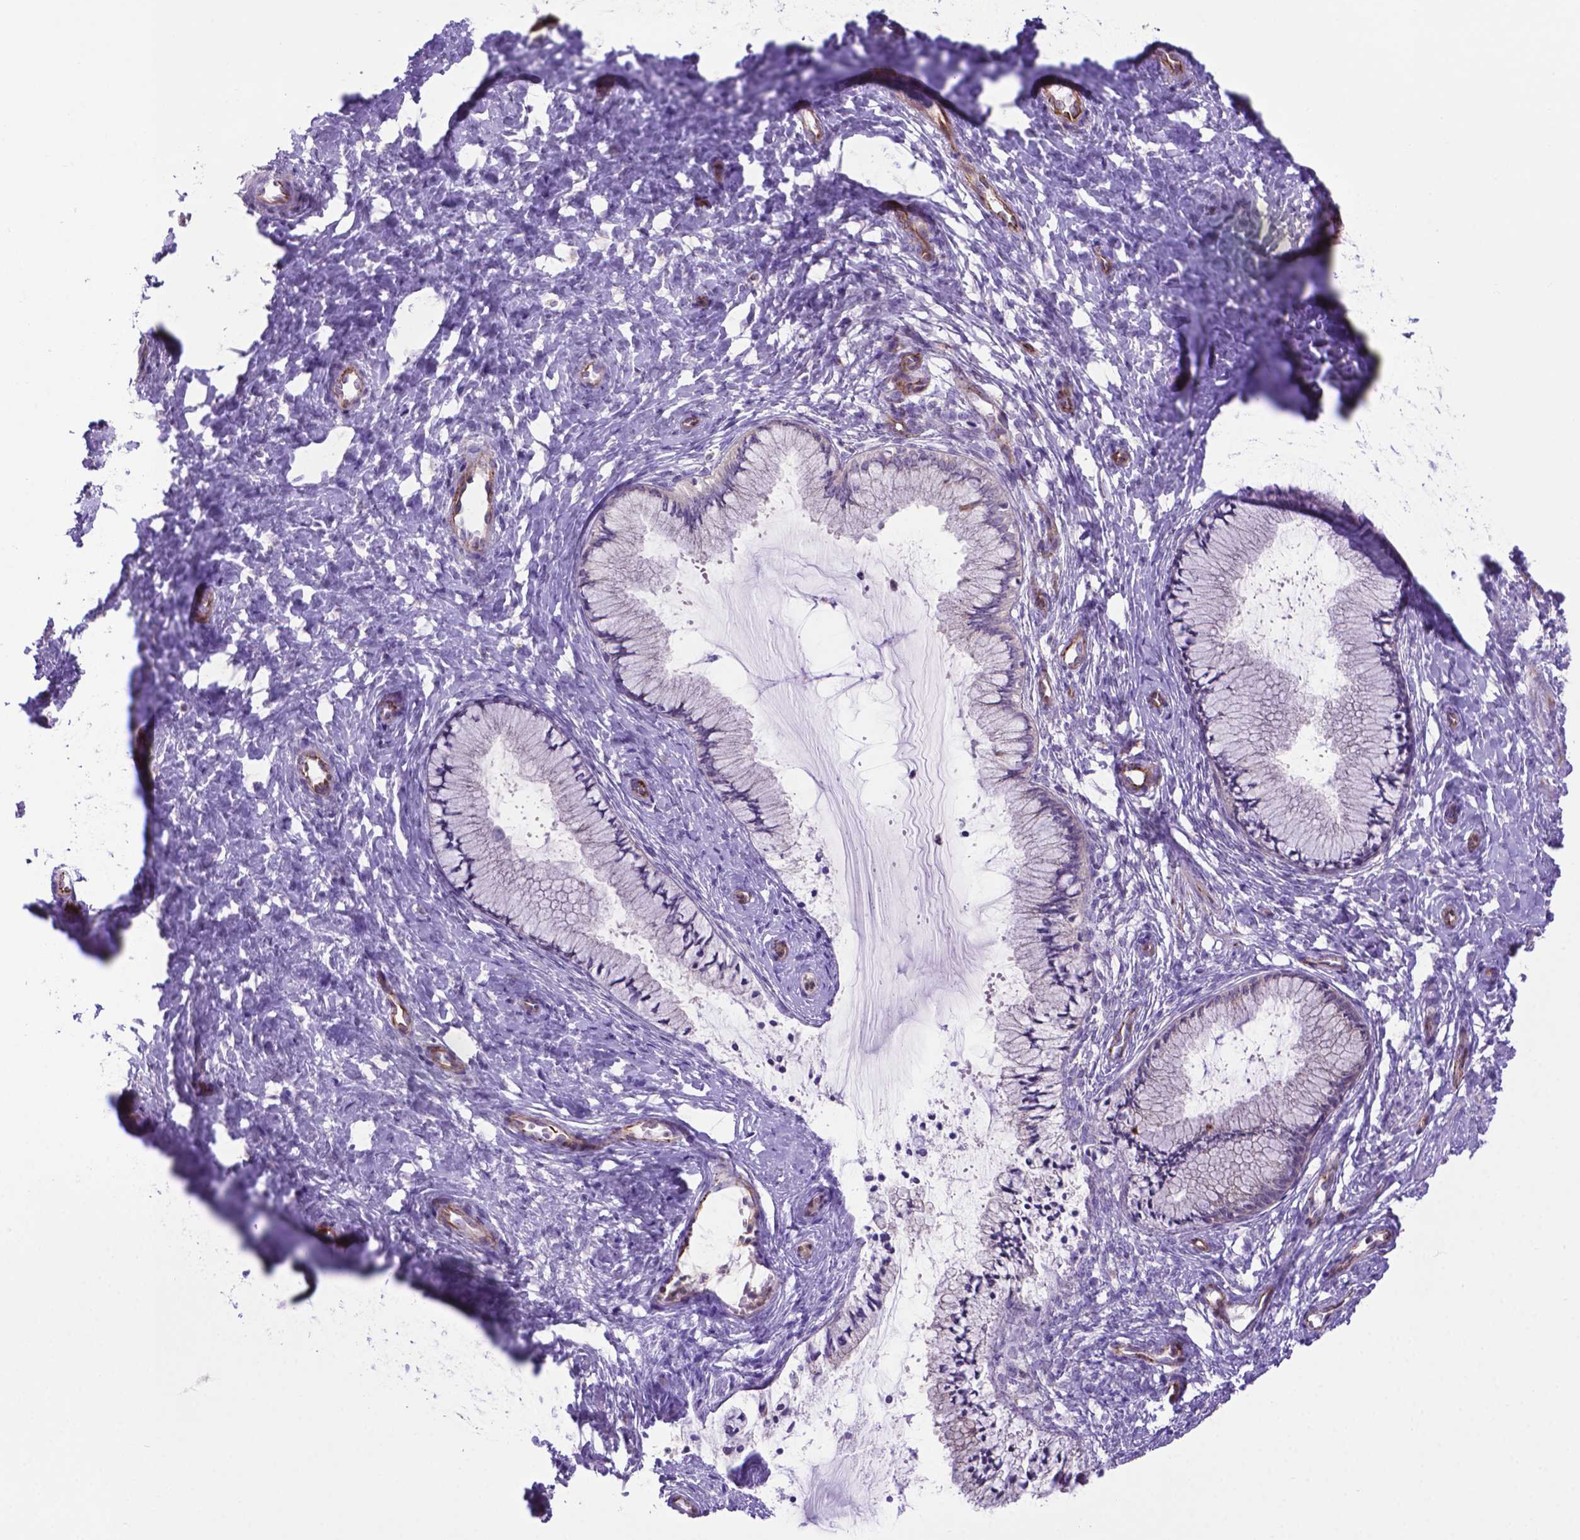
{"staining": {"intensity": "negative", "quantity": "none", "location": "none"}, "tissue": "cervix", "cell_type": "Glandular cells", "image_type": "normal", "snomed": [{"axis": "morphology", "description": "Normal tissue, NOS"}, {"axis": "topography", "description": "Cervix"}], "caption": "IHC histopathology image of benign cervix: cervix stained with DAB shows no significant protein positivity in glandular cells.", "gene": "LZTR1", "patient": {"sex": "female", "age": 37}}